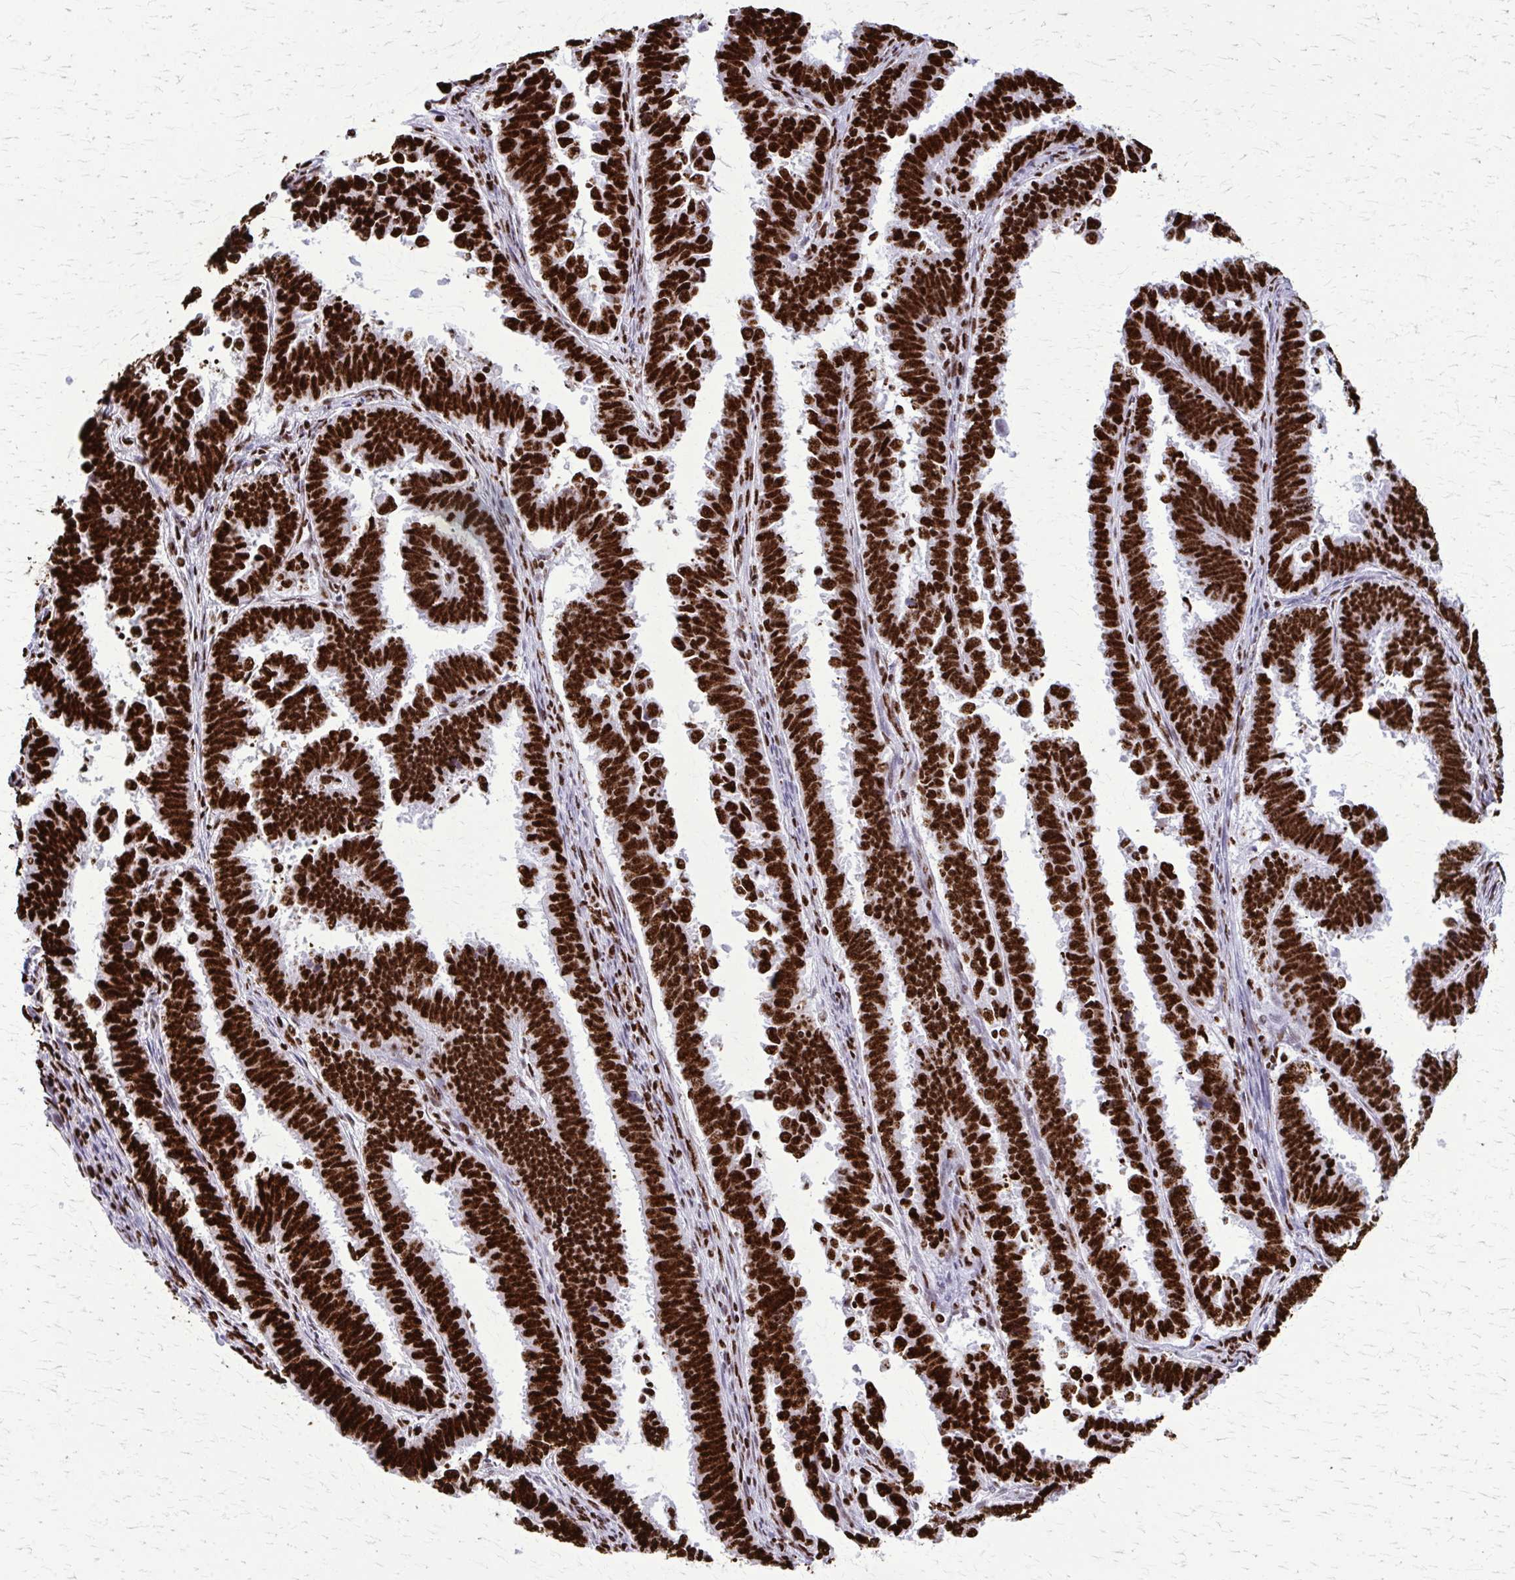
{"staining": {"intensity": "strong", "quantity": ">75%", "location": "nuclear"}, "tissue": "endometrial cancer", "cell_type": "Tumor cells", "image_type": "cancer", "snomed": [{"axis": "morphology", "description": "Adenocarcinoma, NOS"}, {"axis": "topography", "description": "Endometrium"}], "caption": "Human adenocarcinoma (endometrial) stained for a protein (brown) exhibits strong nuclear positive positivity in approximately >75% of tumor cells.", "gene": "SFPQ", "patient": {"sex": "female", "age": 75}}